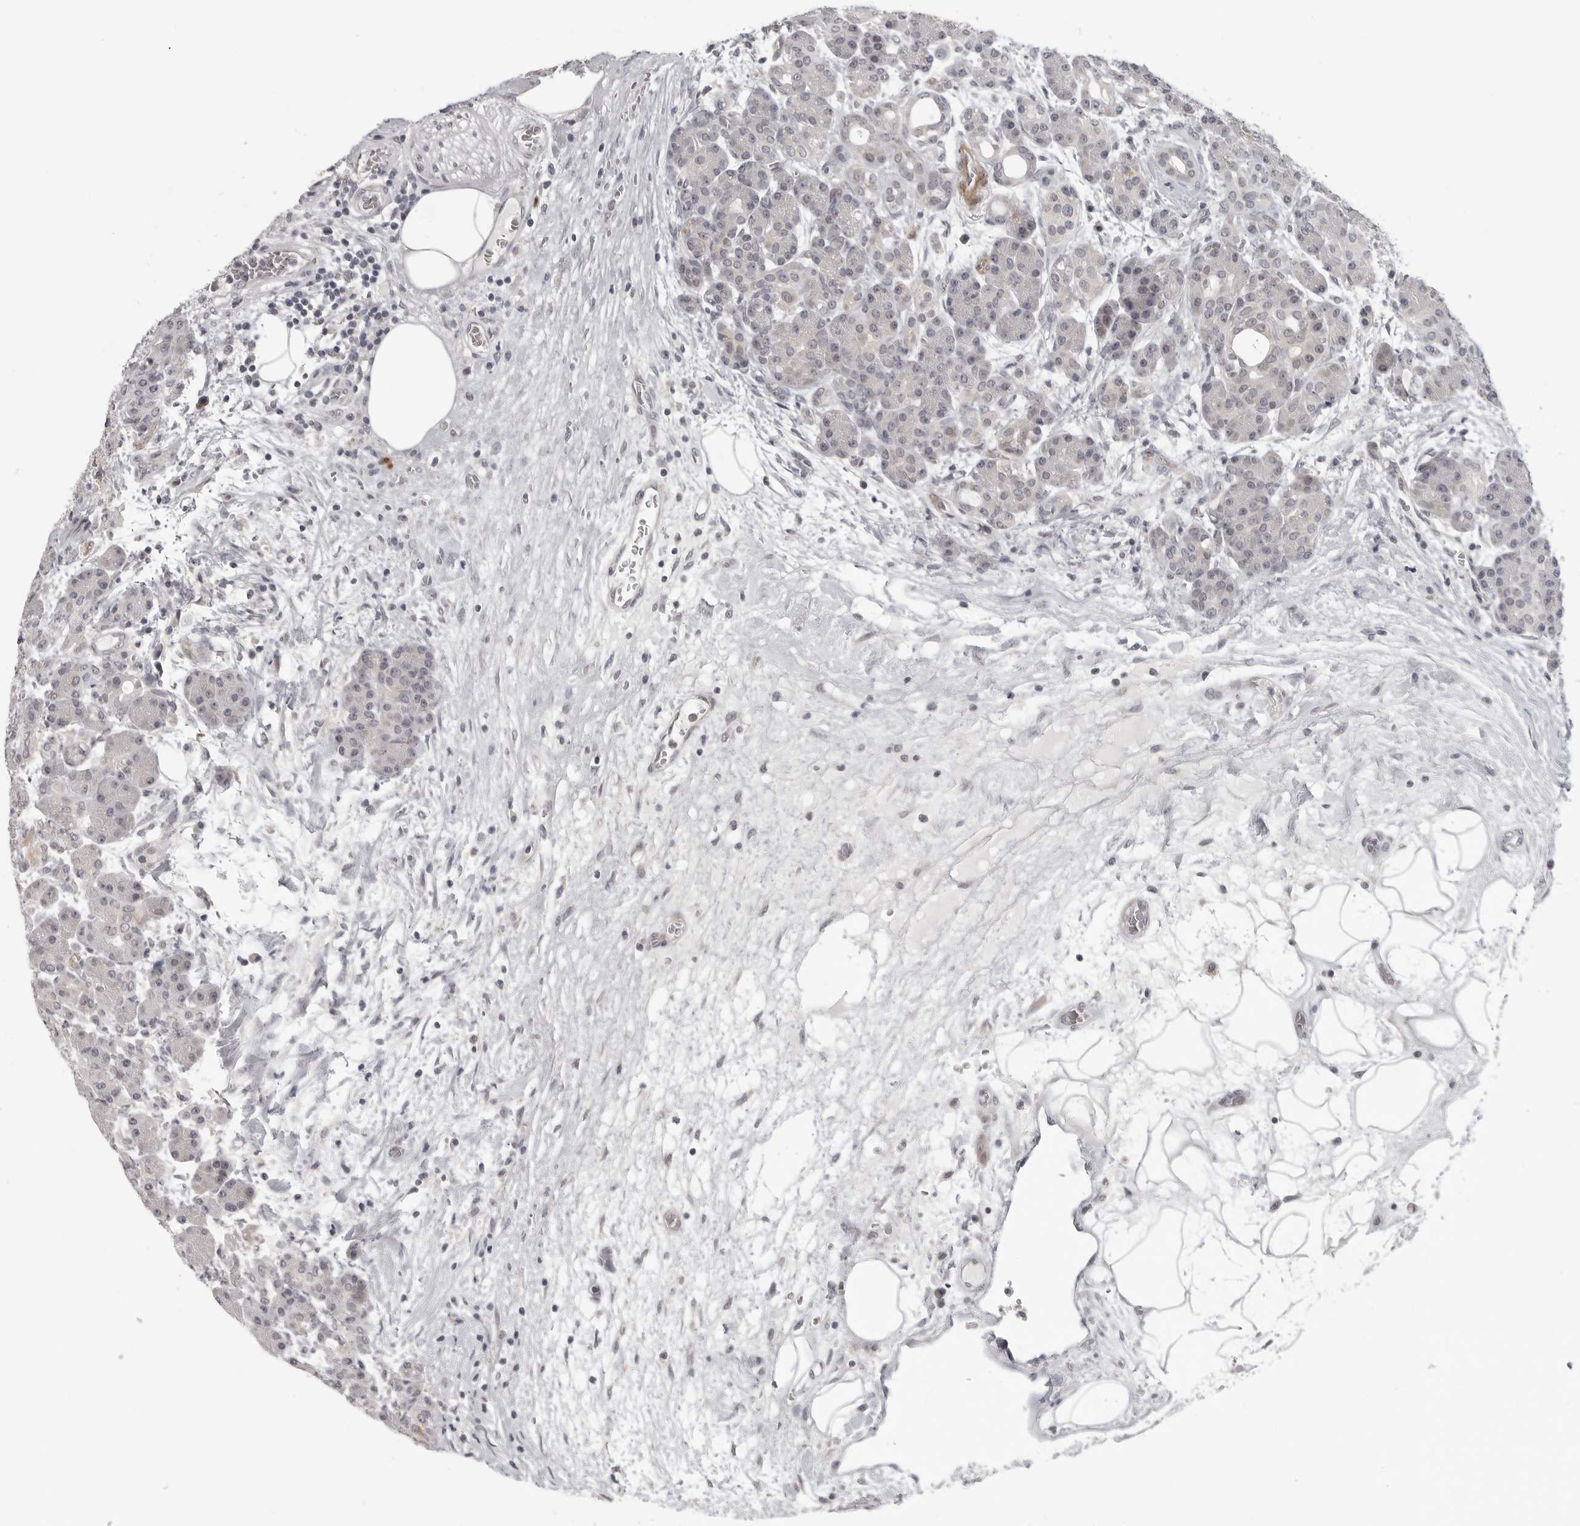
{"staining": {"intensity": "negative", "quantity": "none", "location": "none"}, "tissue": "pancreas", "cell_type": "Exocrine glandular cells", "image_type": "normal", "snomed": [{"axis": "morphology", "description": "Normal tissue, NOS"}, {"axis": "topography", "description": "Pancreas"}], "caption": "Immunohistochemical staining of unremarkable pancreas demonstrates no significant positivity in exocrine glandular cells.", "gene": "TUT4", "patient": {"sex": "male", "age": 63}}